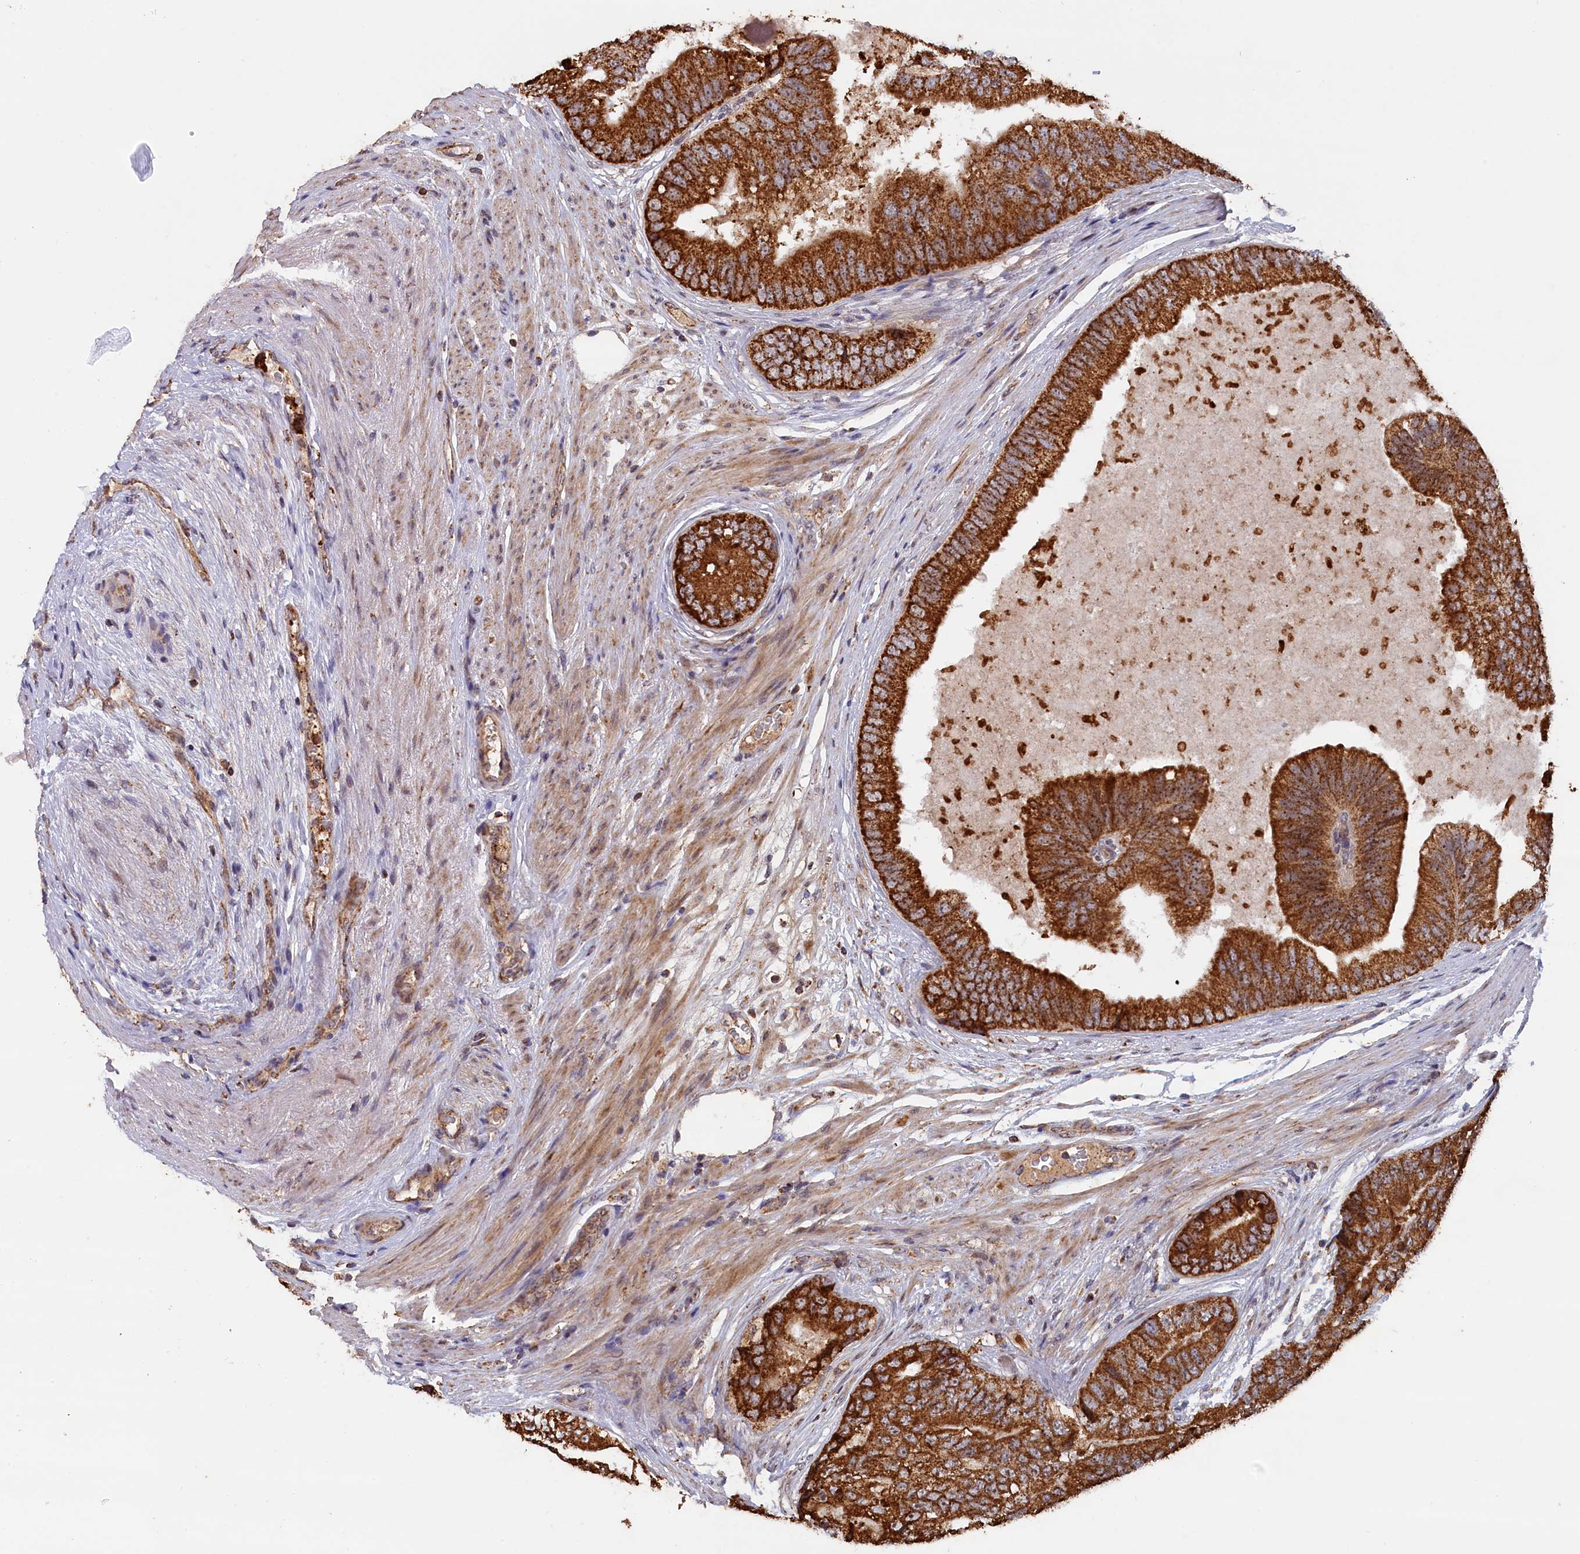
{"staining": {"intensity": "strong", "quantity": ">75%", "location": "cytoplasmic/membranous"}, "tissue": "prostate cancer", "cell_type": "Tumor cells", "image_type": "cancer", "snomed": [{"axis": "morphology", "description": "Adenocarcinoma, High grade"}, {"axis": "topography", "description": "Prostate"}], "caption": "A high amount of strong cytoplasmic/membranous positivity is appreciated in approximately >75% of tumor cells in prostate cancer tissue. The protein of interest is stained brown, and the nuclei are stained in blue (DAB IHC with brightfield microscopy, high magnification).", "gene": "ZNF816", "patient": {"sex": "male", "age": 70}}